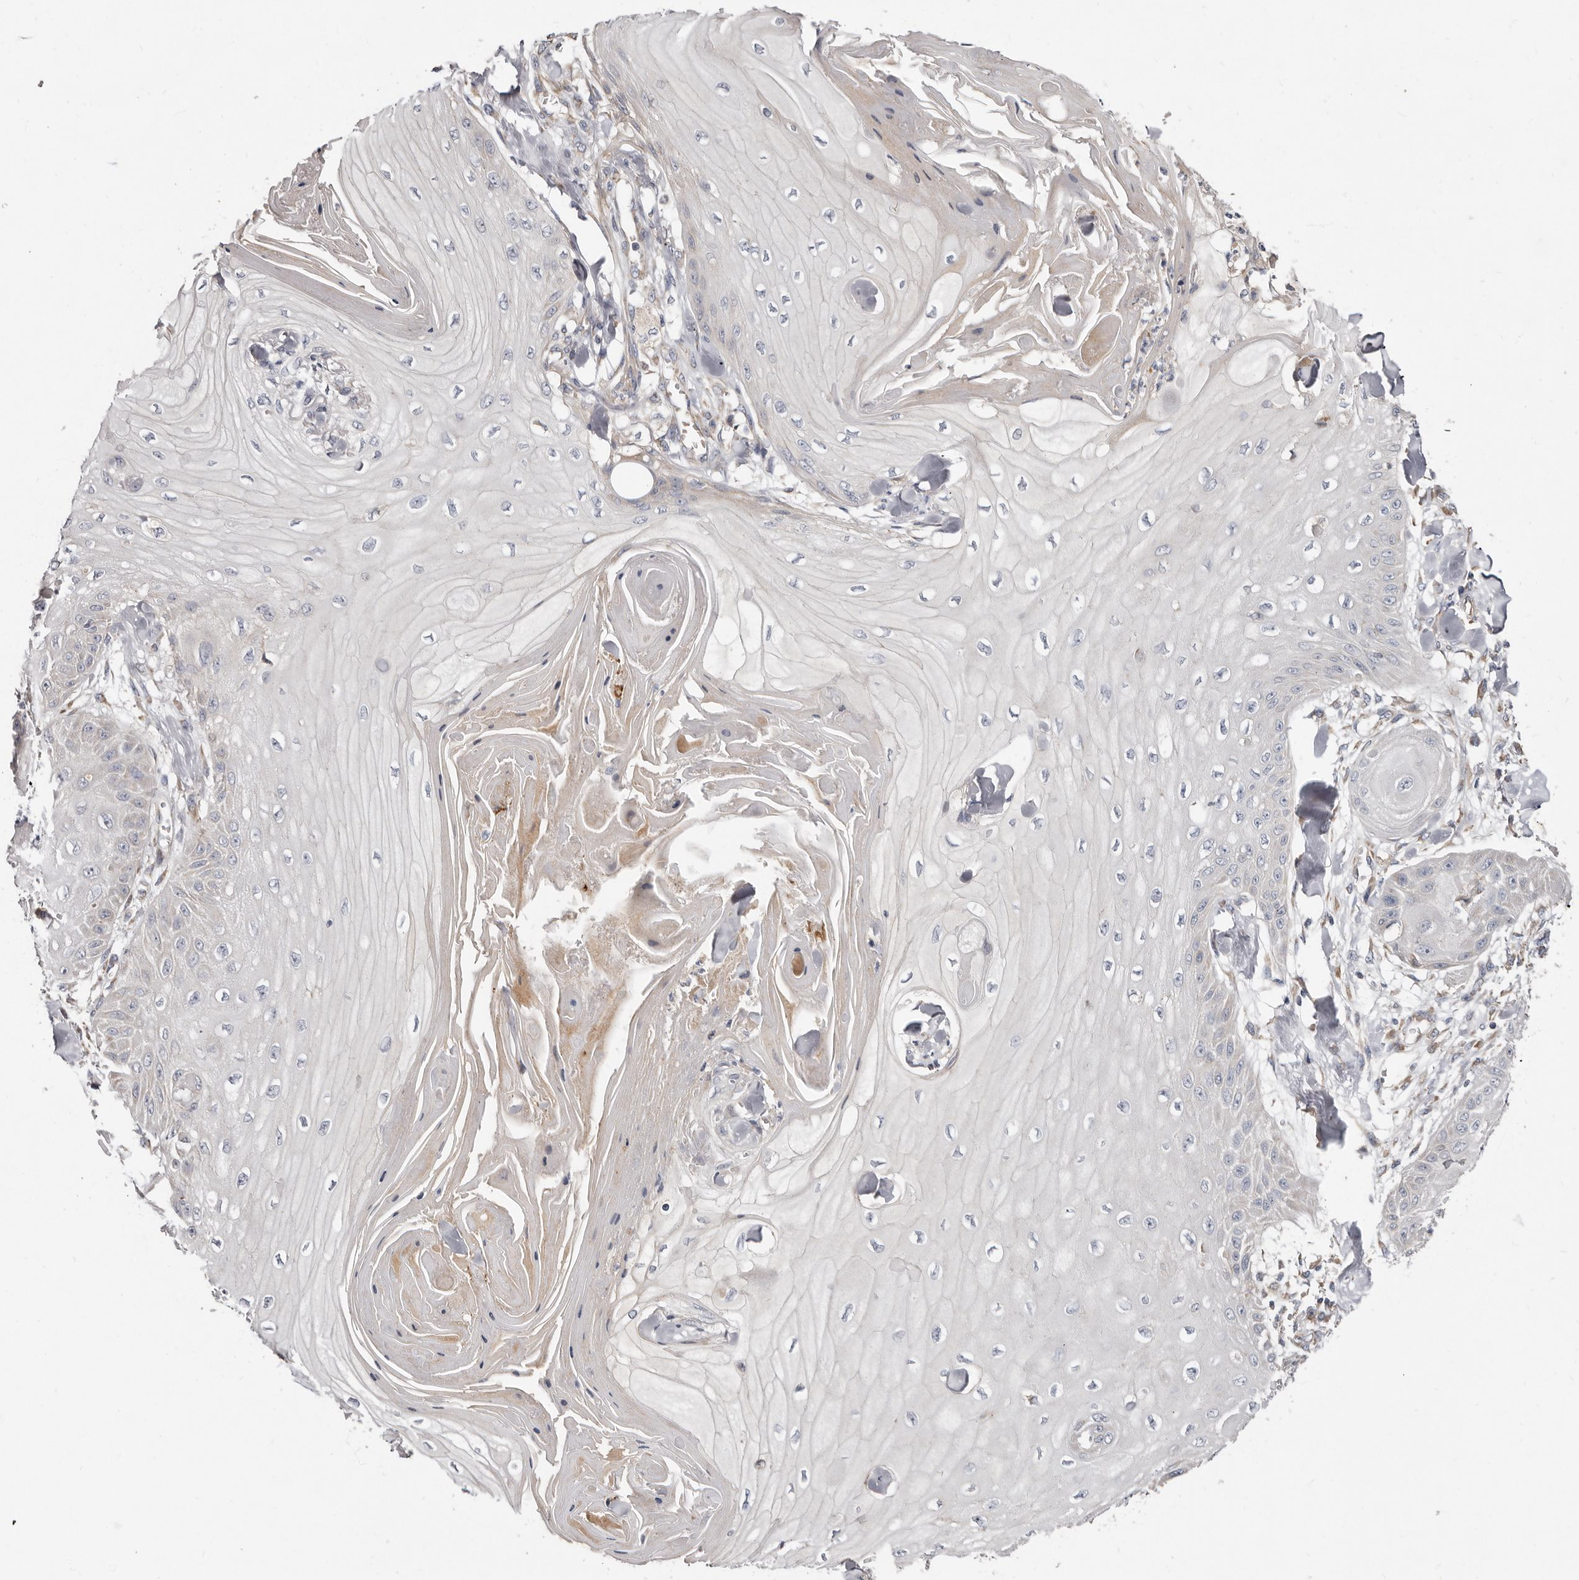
{"staining": {"intensity": "negative", "quantity": "none", "location": "none"}, "tissue": "skin cancer", "cell_type": "Tumor cells", "image_type": "cancer", "snomed": [{"axis": "morphology", "description": "Squamous cell carcinoma, NOS"}, {"axis": "topography", "description": "Skin"}], "caption": "This is a image of immunohistochemistry (IHC) staining of skin cancer (squamous cell carcinoma), which shows no positivity in tumor cells.", "gene": "ASIC5", "patient": {"sex": "male", "age": 74}}